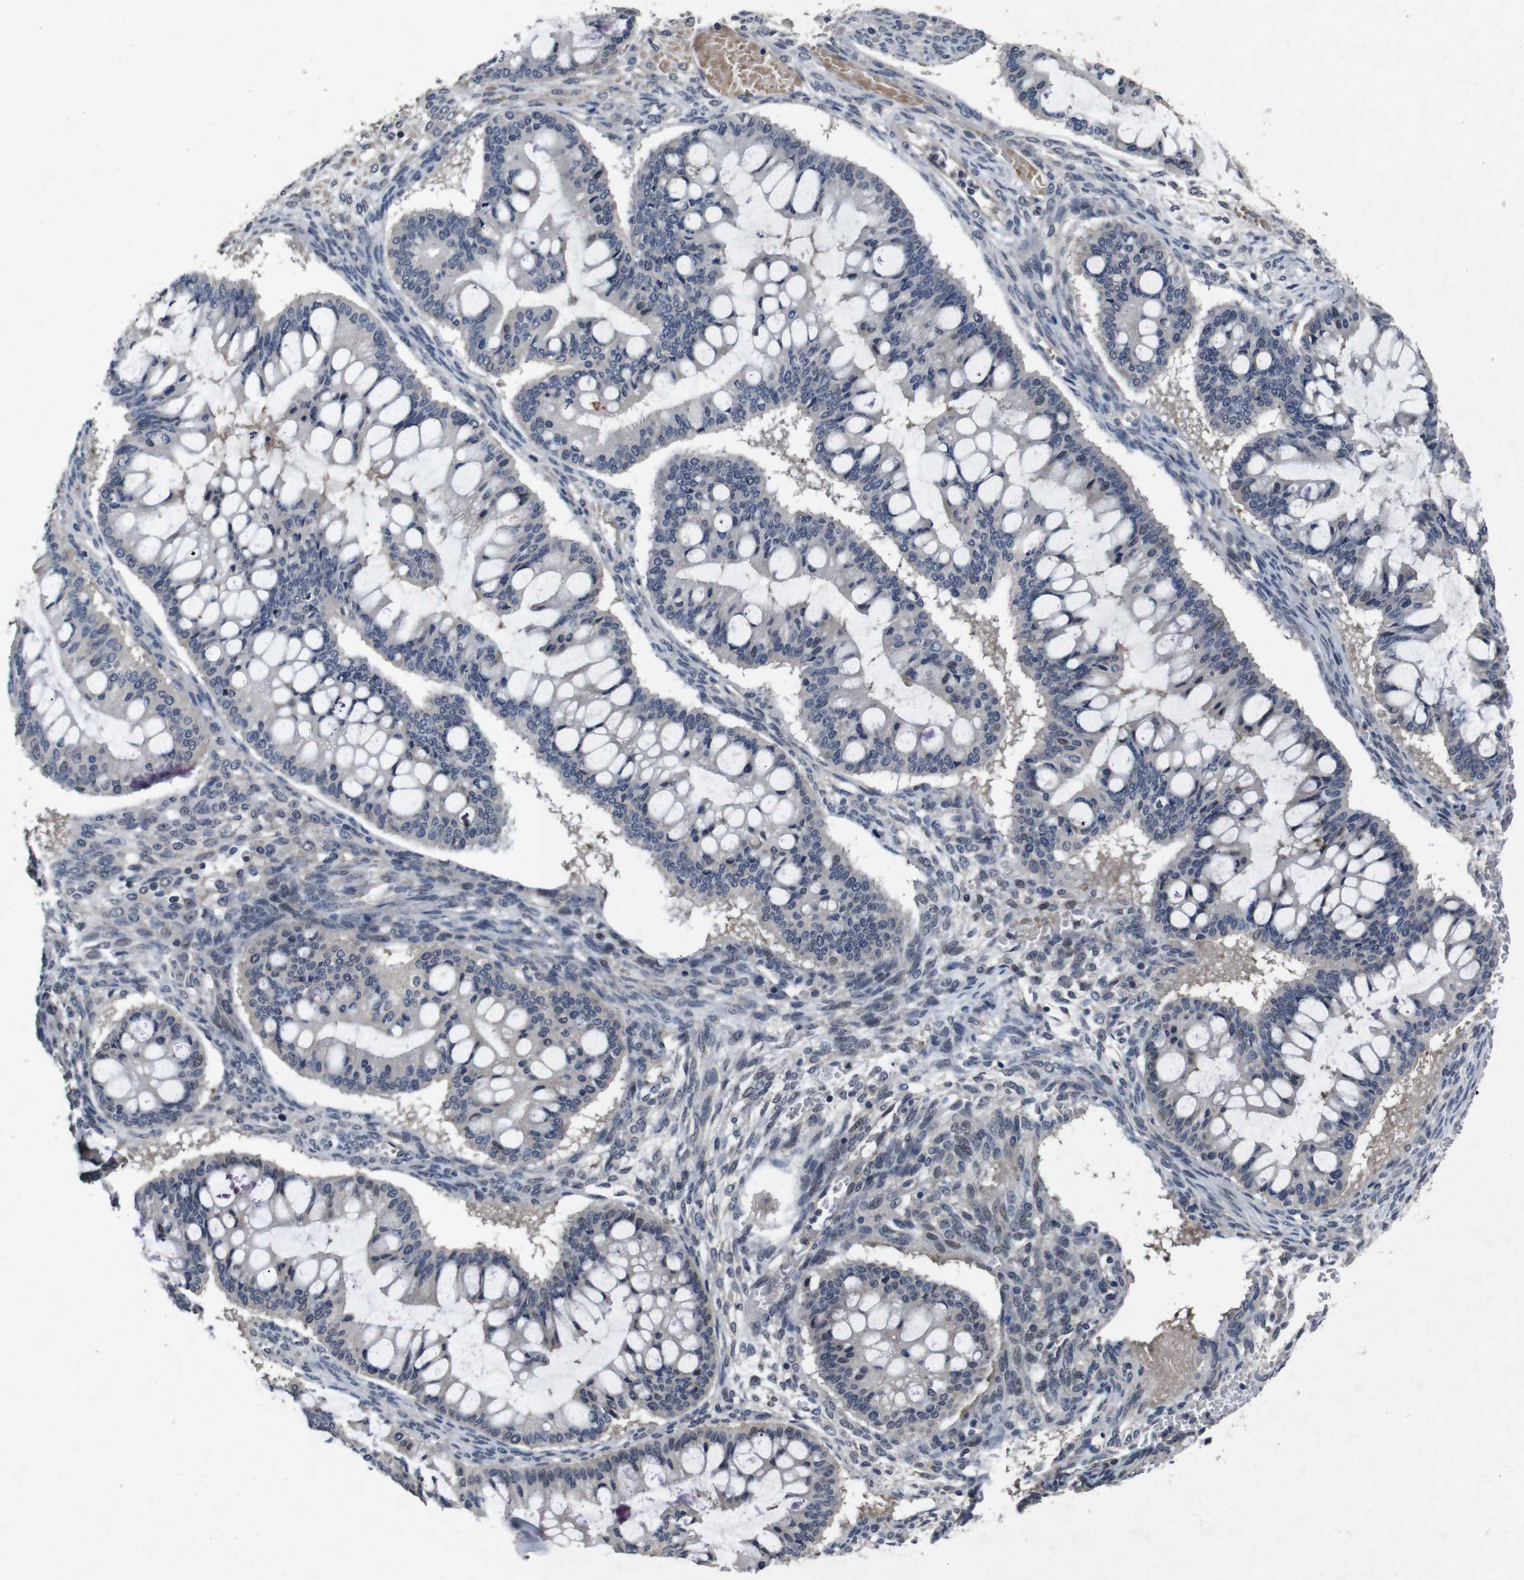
{"staining": {"intensity": "negative", "quantity": "none", "location": "none"}, "tissue": "ovarian cancer", "cell_type": "Tumor cells", "image_type": "cancer", "snomed": [{"axis": "morphology", "description": "Cystadenocarcinoma, mucinous, NOS"}, {"axis": "topography", "description": "Ovary"}], "caption": "Immunohistochemistry histopathology image of neoplastic tissue: human ovarian cancer stained with DAB displays no significant protein staining in tumor cells.", "gene": "AKT3", "patient": {"sex": "female", "age": 73}}